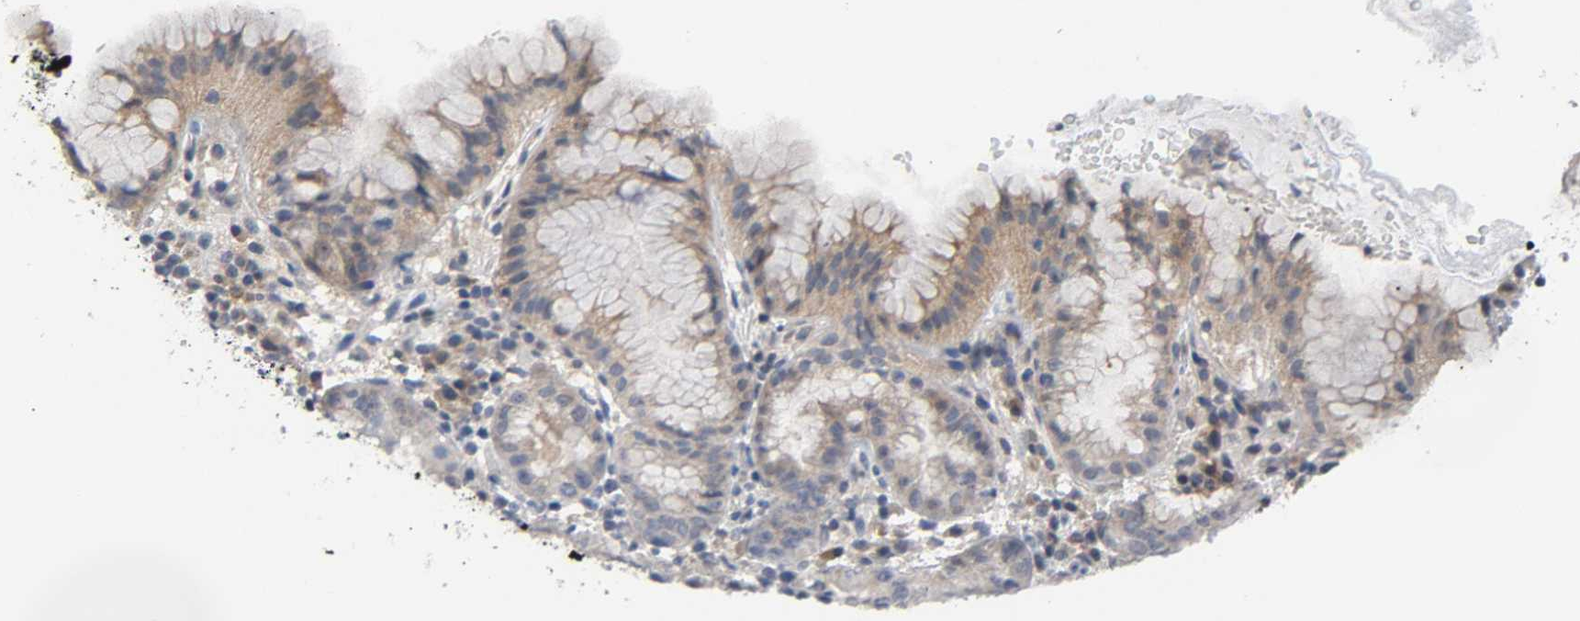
{"staining": {"intensity": "moderate", "quantity": ">75%", "location": "cytoplasmic/membranous,nuclear"}, "tissue": "stomach", "cell_type": "Glandular cells", "image_type": "normal", "snomed": [{"axis": "morphology", "description": "Normal tissue, NOS"}, {"axis": "topography", "description": "Stomach"}, {"axis": "topography", "description": "Stomach, lower"}], "caption": "The immunohistochemical stain shows moderate cytoplasmic/membranous,nuclear positivity in glandular cells of normal stomach. (DAB (3,3'-diaminobenzidine) = brown stain, brightfield microscopy at high magnification).", "gene": "HDAC6", "patient": {"sex": "female", "age": 75}}